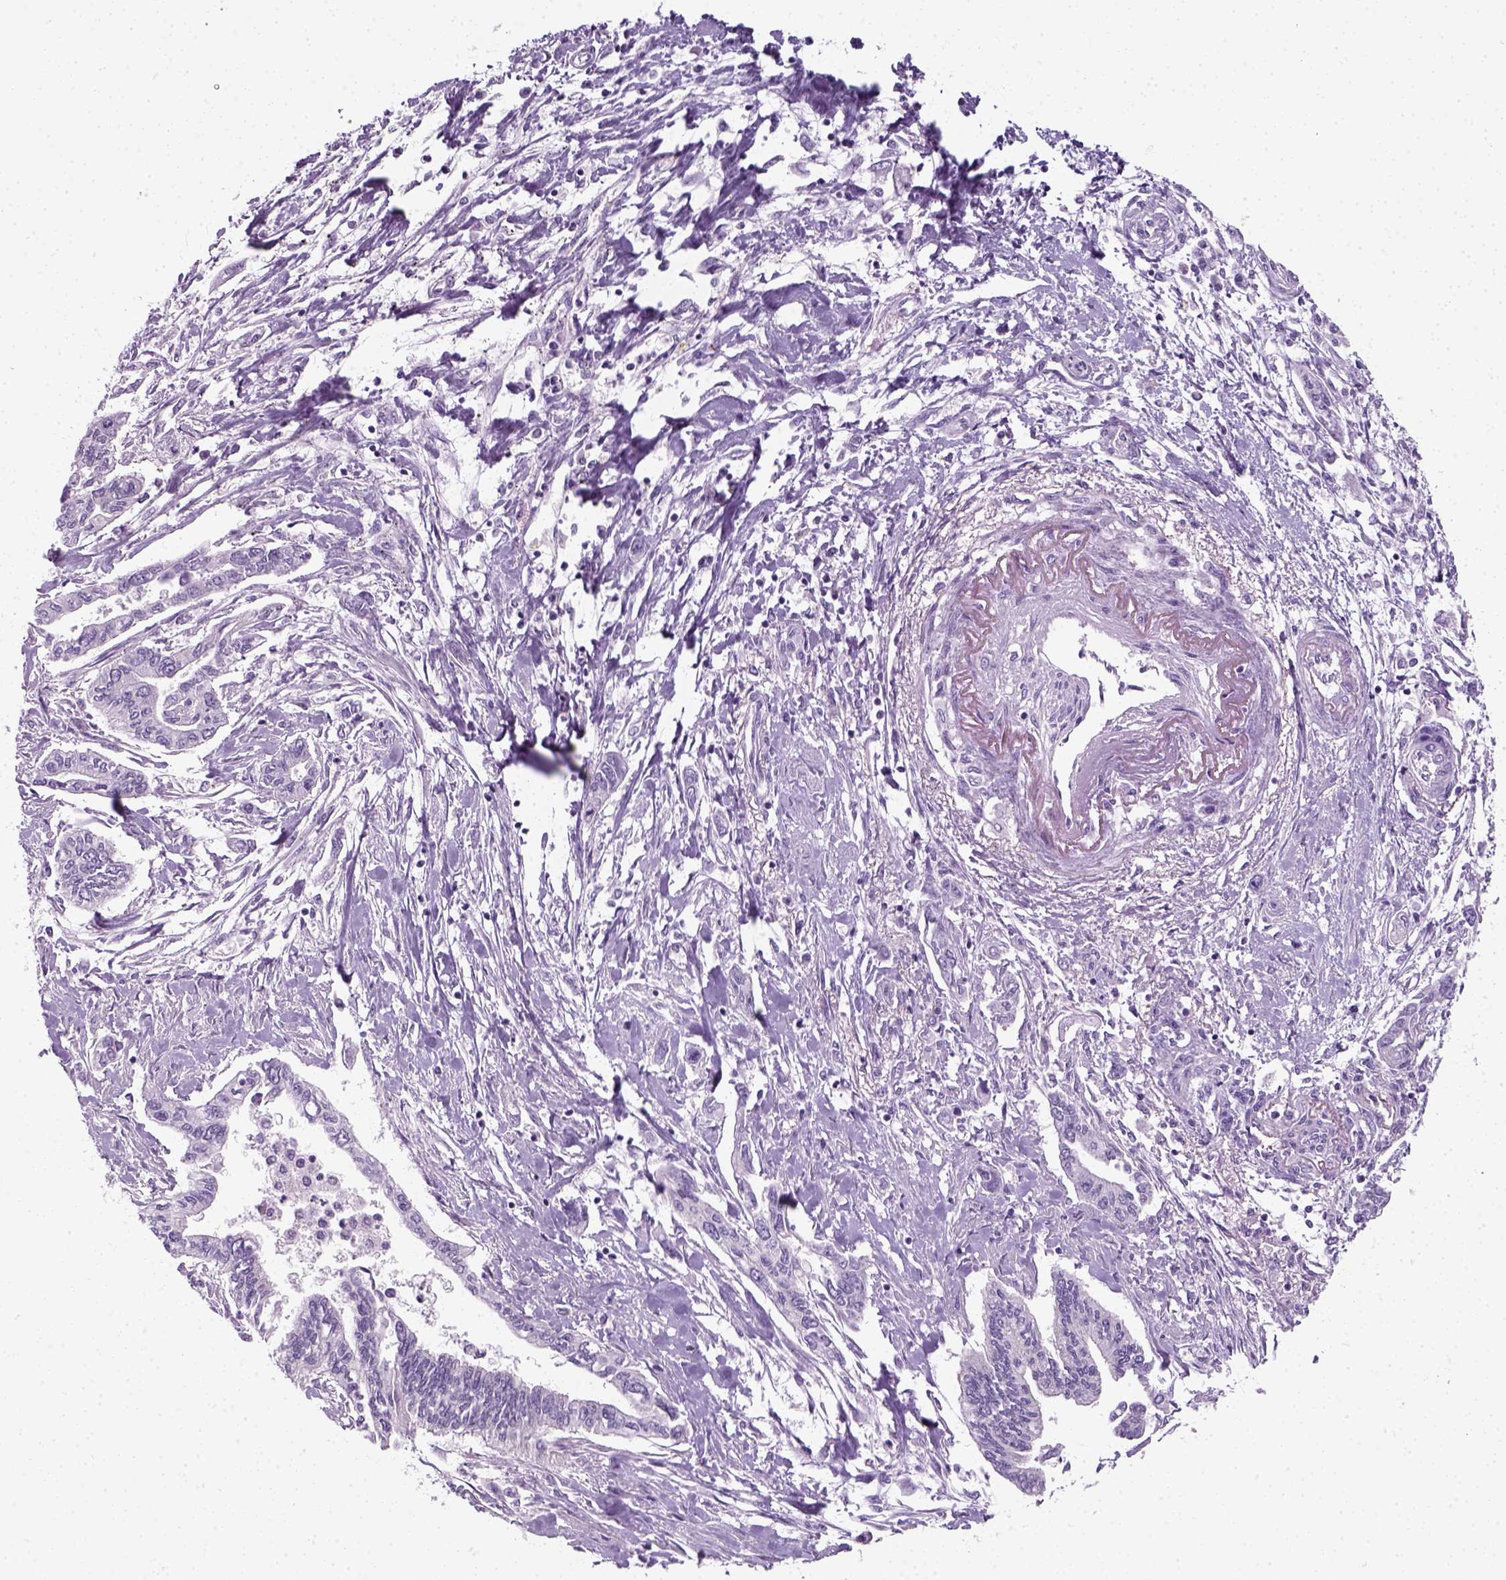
{"staining": {"intensity": "negative", "quantity": "none", "location": "none"}, "tissue": "pancreatic cancer", "cell_type": "Tumor cells", "image_type": "cancer", "snomed": [{"axis": "morphology", "description": "Adenocarcinoma, NOS"}, {"axis": "topography", "description": "Pancreas"}], "caption": "The image demonstrates no significant expression in tumor cells of pancreatic cancer (adenocarcinoma).", "gene": "SLC12A5", "patient": {"sex": "male", "age": 60}}